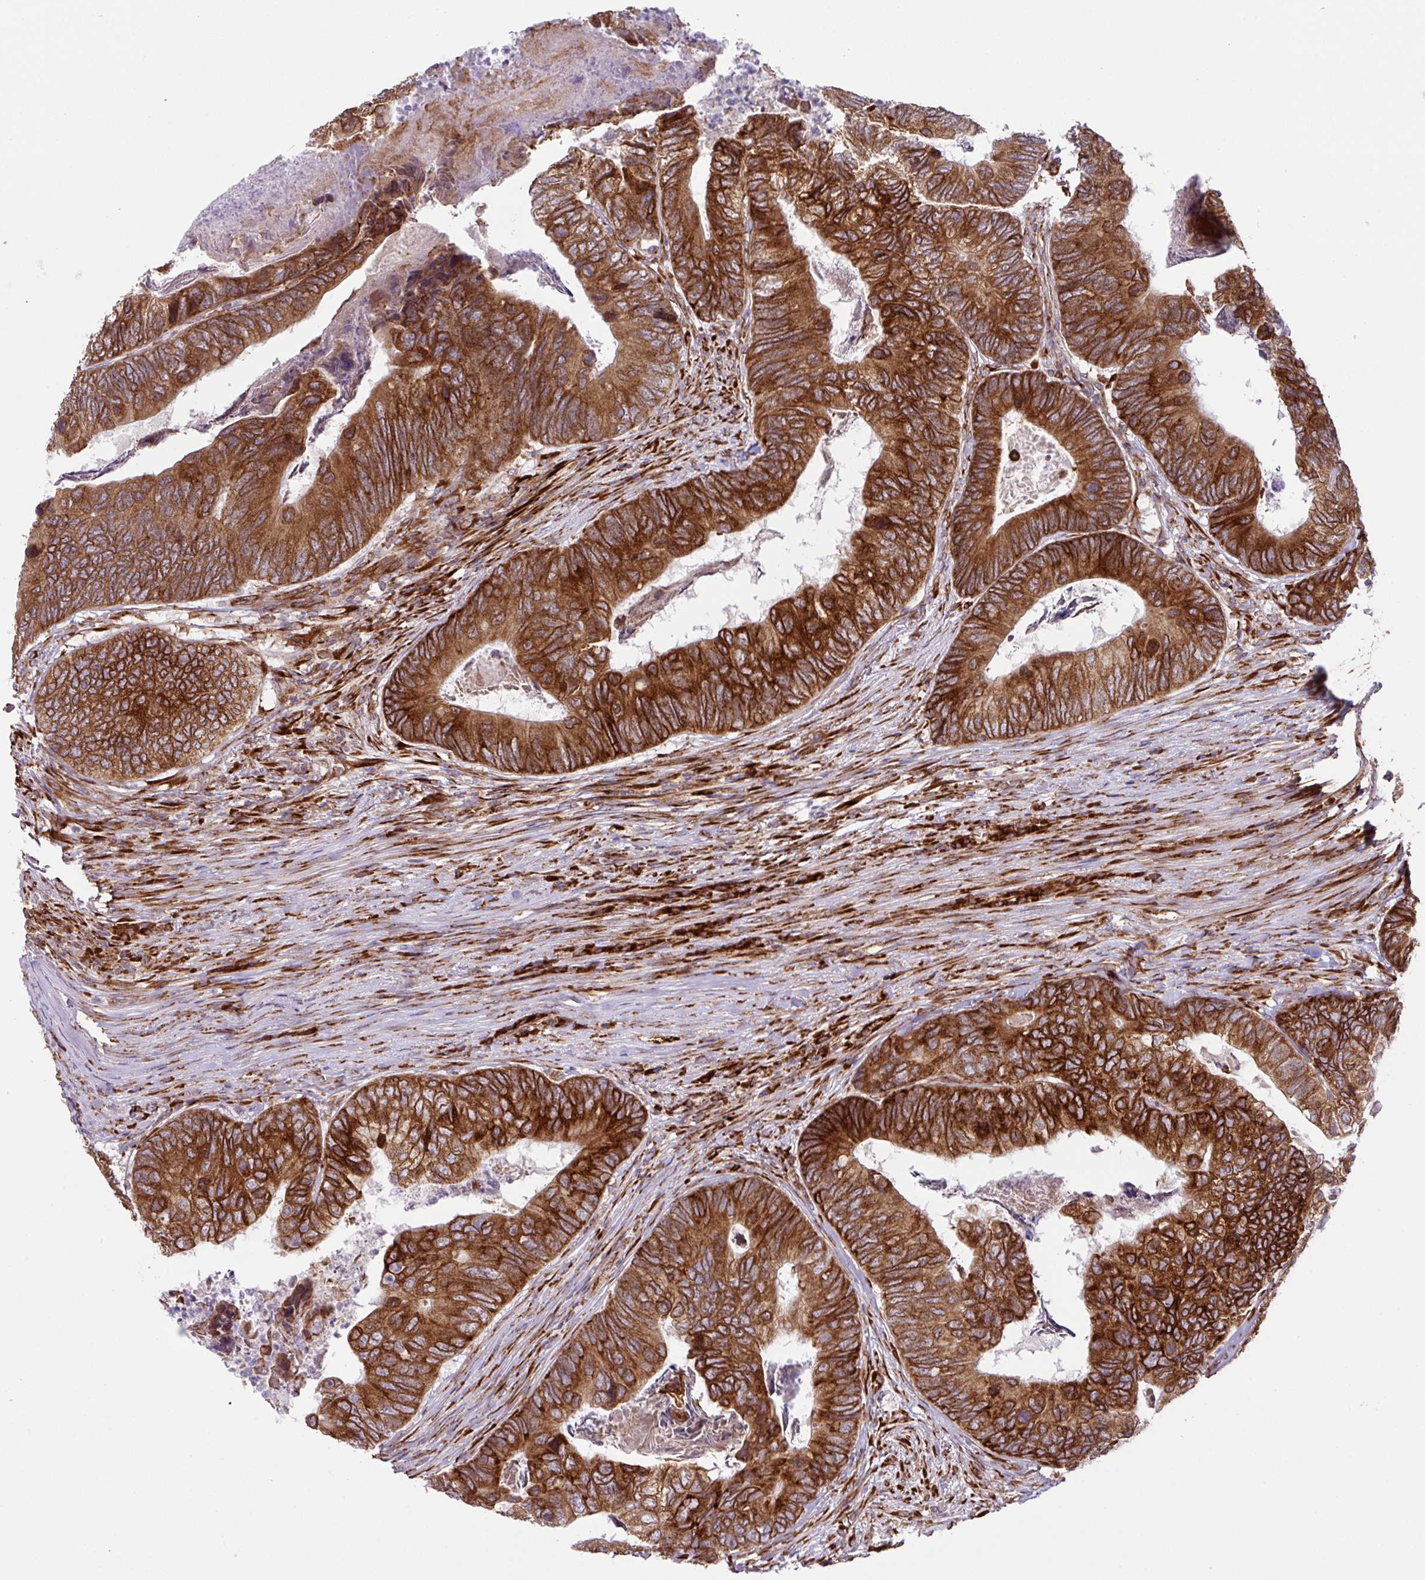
{"staining": {"intensity": "strong", "quantity": ">75%", "location": "cytoplasmic/membranous"}, "tissue": "colorectal cancer", "cell_type": "Tumor cells", "image_type": "cancer", "snomed": [{"axis": "morphology", "description": "Adenocarcinoma, NOS"}, {"axis": "topography", "description": "Colon"}], "caption": "Human adenocarcinoma (colorectal) stained with a brown dye shows strong cytoplasmic/membranous positive staining in approximately >75% of tumor cells.", "gene": "SLC39A7", "patient": {"sex": "female", "age": 67}}